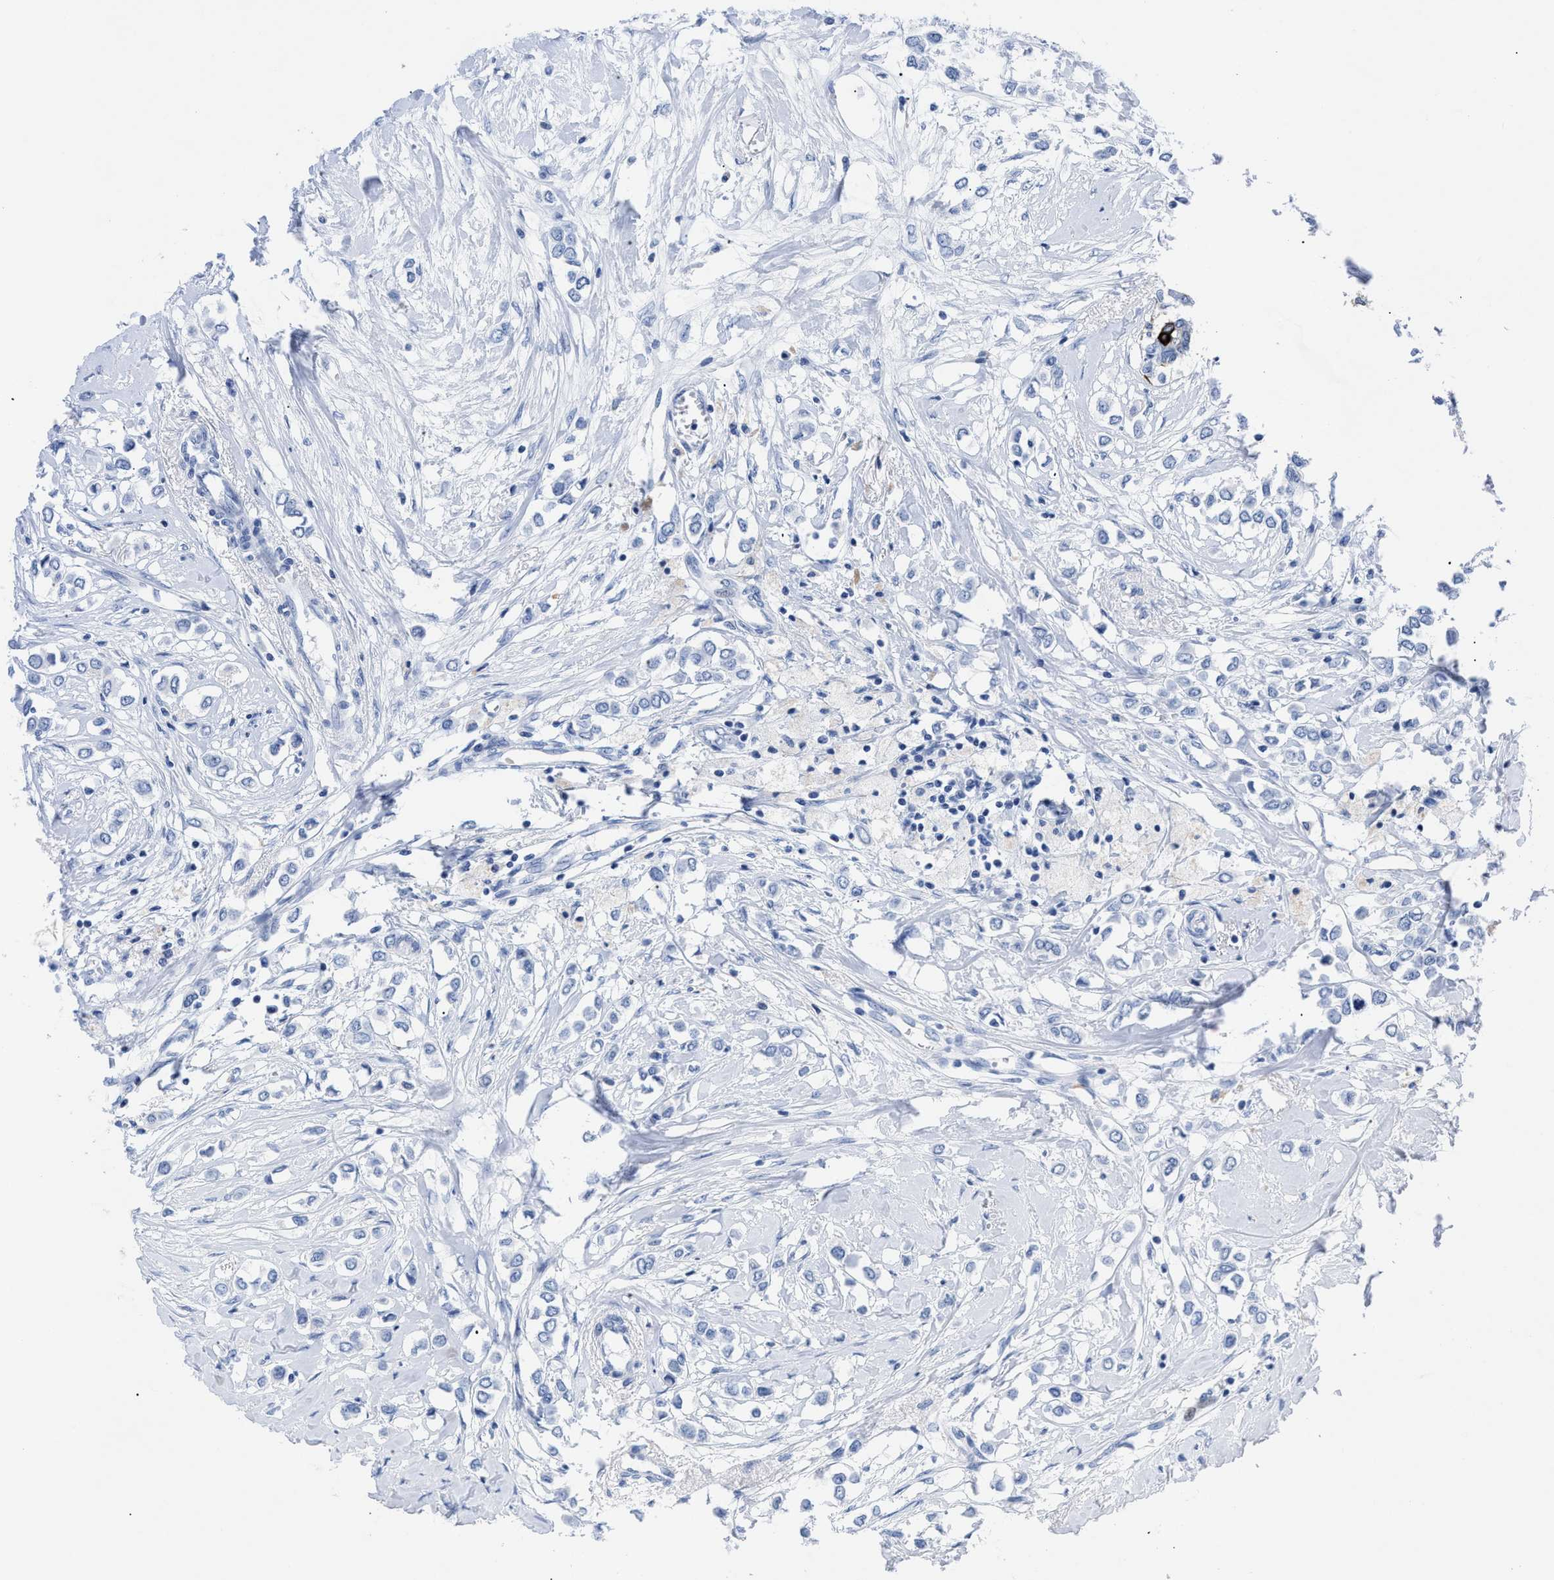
{"staining": {"intensity": "negative", "quantity": "none", "location": "none"}, "tissue": "breast cancer", "cell_type": "Tumor cells", "image_type": "cancer", "snomed": [{"axis": "morphology", "description": "Lobular carcinoma"}, {"axis": "topography", "description": "Breast"}], "caption": "Breast lobular carcinoma stained for a protein using immunohistochemistry (IHC) exhibits no positivity tumor cells.", "gene": "DUSP26", "patient": {"sex": "female", "age": 51}}